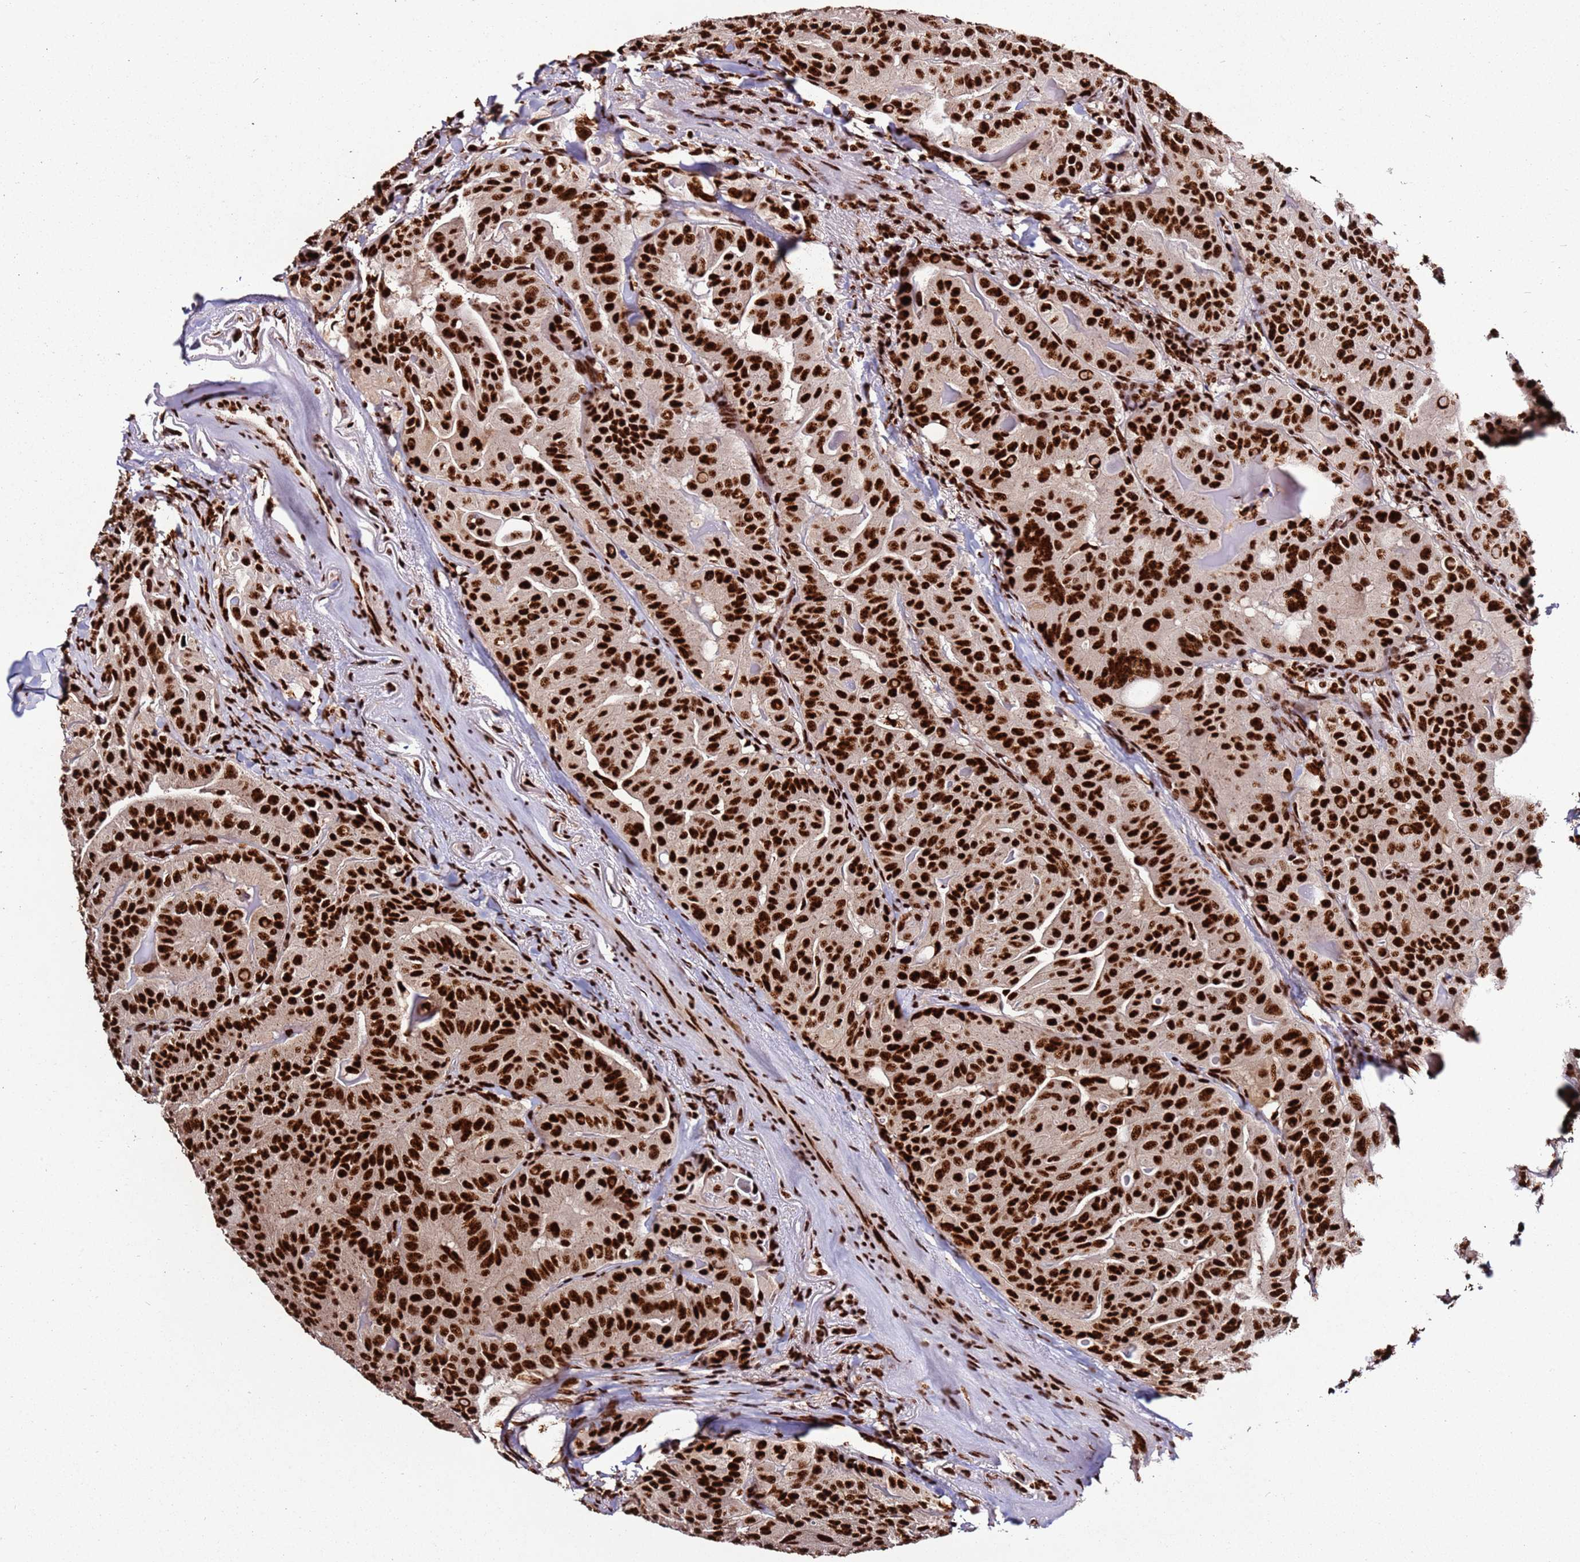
{"staining": {"intensity": "strong", "quantity": ">75%", "location": "nuclear"}, "tissue": "thyroid cancer", "cell_type": "Tumor cells", "image_type": "cancer", "snomed": [{"axis": "morphology", "description": "Papillary adenocarcinoma, NOS"}, {"axis": "topography", "description": "Thyroid gland"}], "caption": "The photomicrograph exhibits staining of thyroid cancer, revealing strong nuclear protein staining (brown color) within tumor cells.", "gene": "C6orf226", "patient": {"sex": "female", "age": 68}}